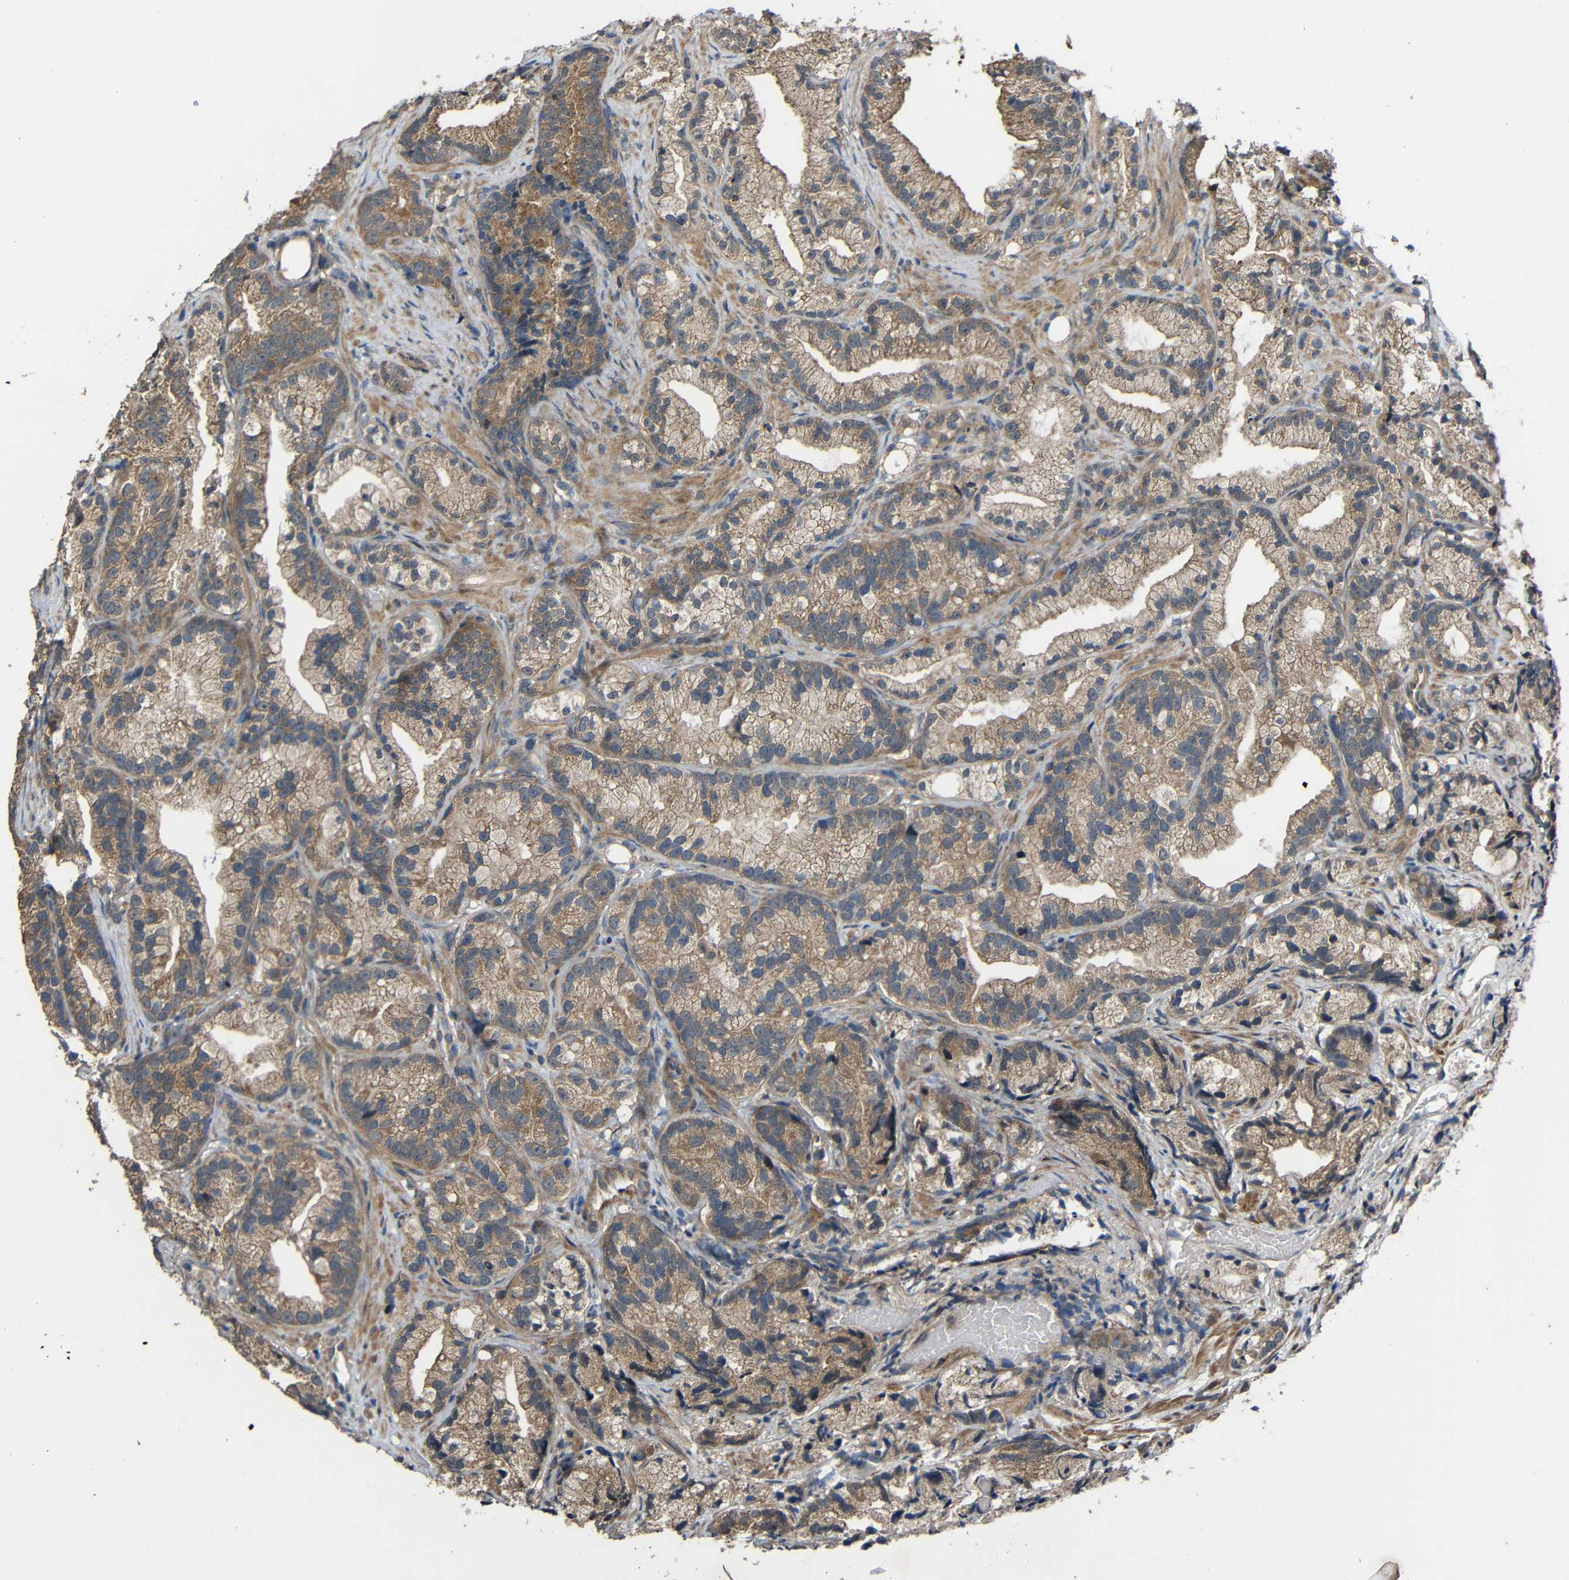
{"staining": {"intensity": "weak", "quantity": ">75%", "location": "cytoplasmic/membranous"}, "tissue": "prostate cancer", "cell_type": "Tumor cells", "image_type": "cancer", "snomed": [{"axis": "morphology", "description": "Adenocarcinoma, Low grade"}, {"axis": "topography", "description": "Prostate"}], "caption": "A low amount of weak cytoplasmic/membranous staining is present in approximately >75% of tumor cells in prostate cancer (low-grade adenocarcinoma) tissue. (Stains: DAB (3,3'-diaminobenzidine) in brown, nuclei in blue, Microscopy: brightfield microscopy at high magnification).", "gene": "CHST9", "patient": {"sex": "male", "age": 89}}